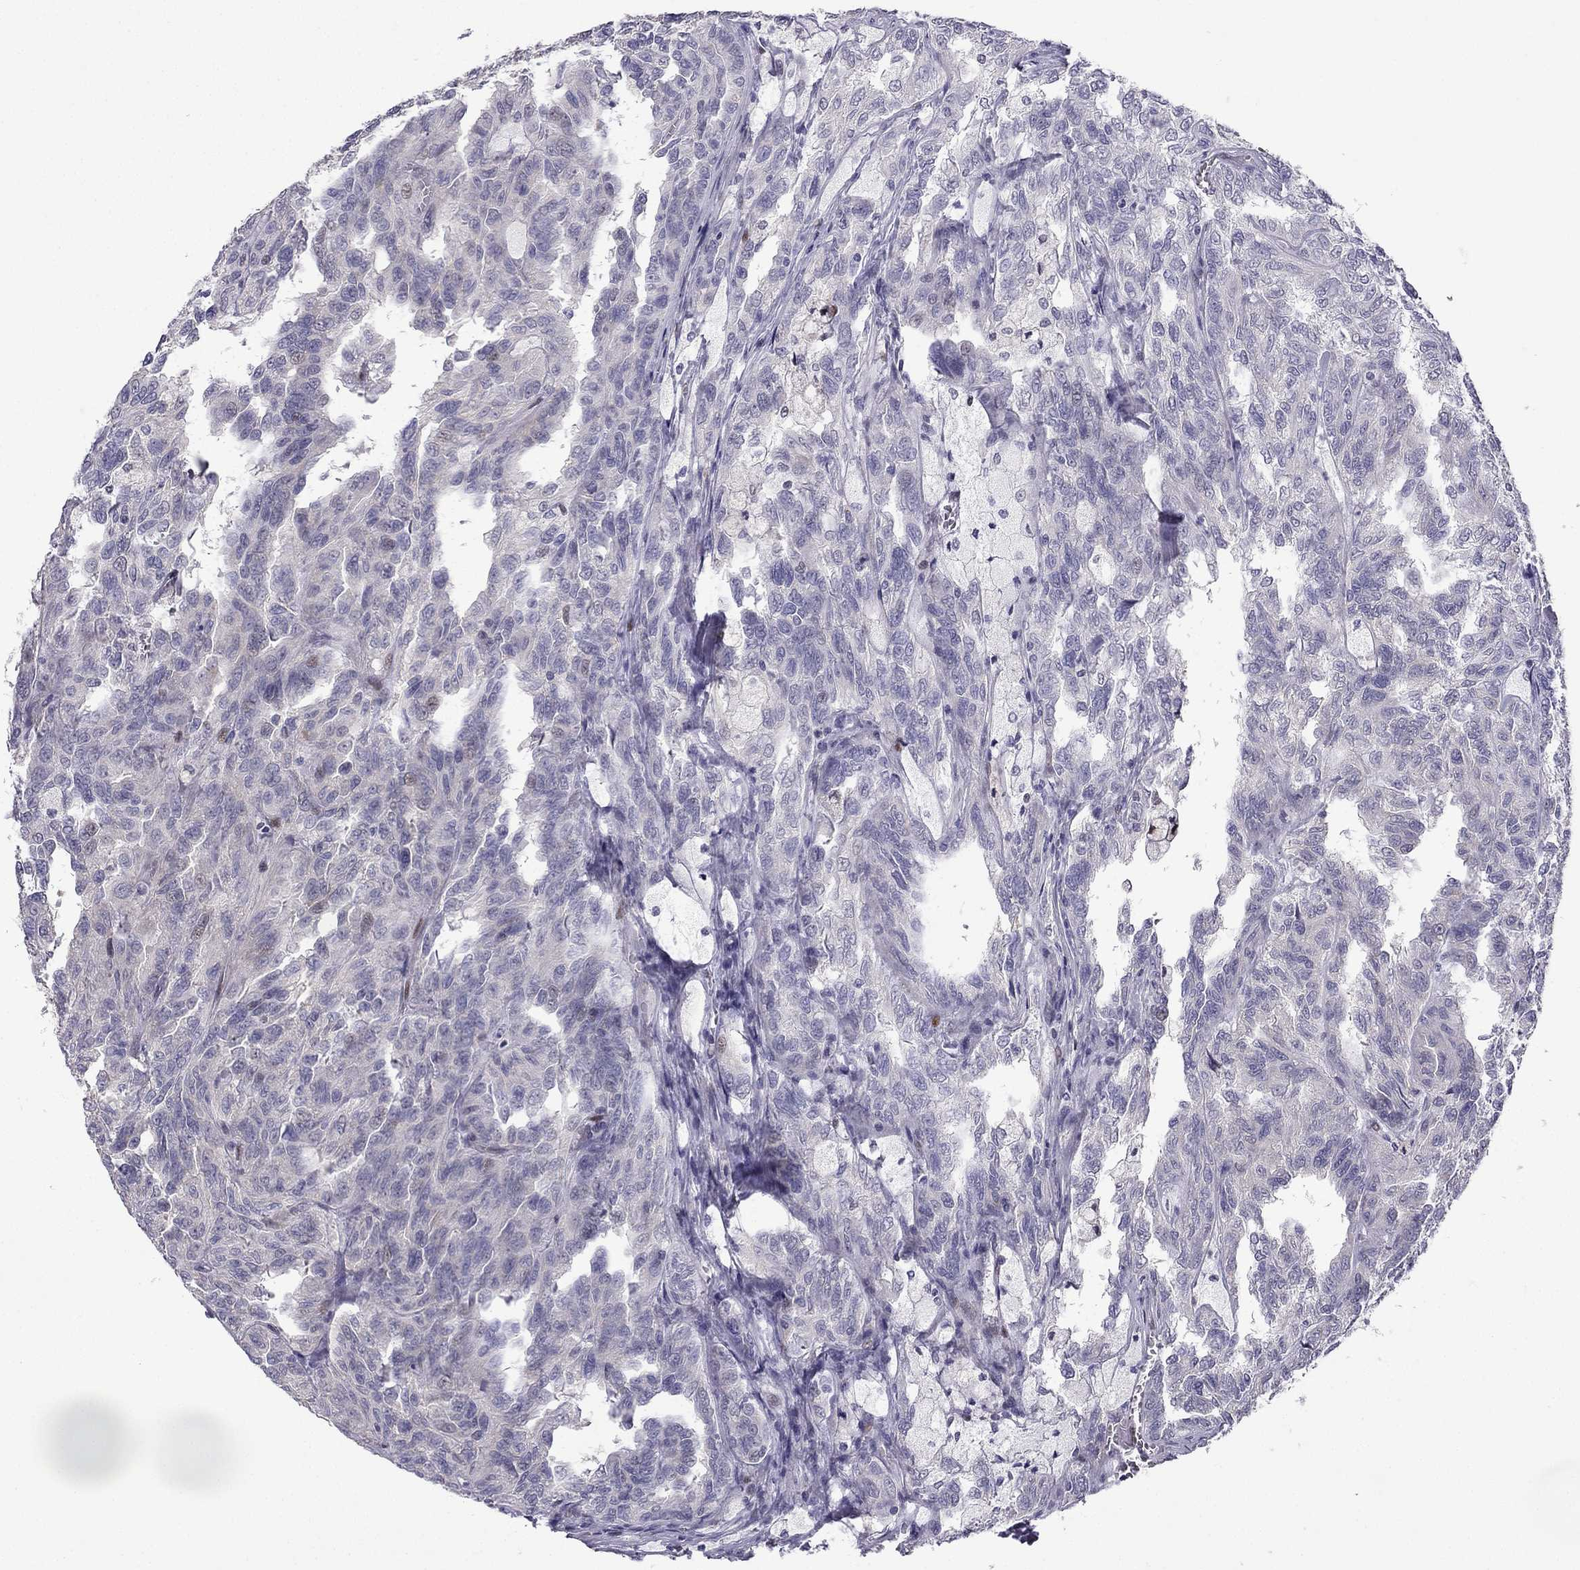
{"staining": {"intensity": "negative", "quantity": "none", "location": "none"}, "tissue": "renal cancer", "cell_type": "Tumor cells", "image_type": "cancer", "snomed": [{"axis": "morphology", "description": "Adenocarcinoma, NOS"}, {"axis": "topography", "description": "Kidney"}], "caption": "Histopathology image shows no significant protein staining in tumor cells of renal cancer (adenocarcinoma).", "gene": "CFAP70", "patient": {"sex": "male", "age": 79}}